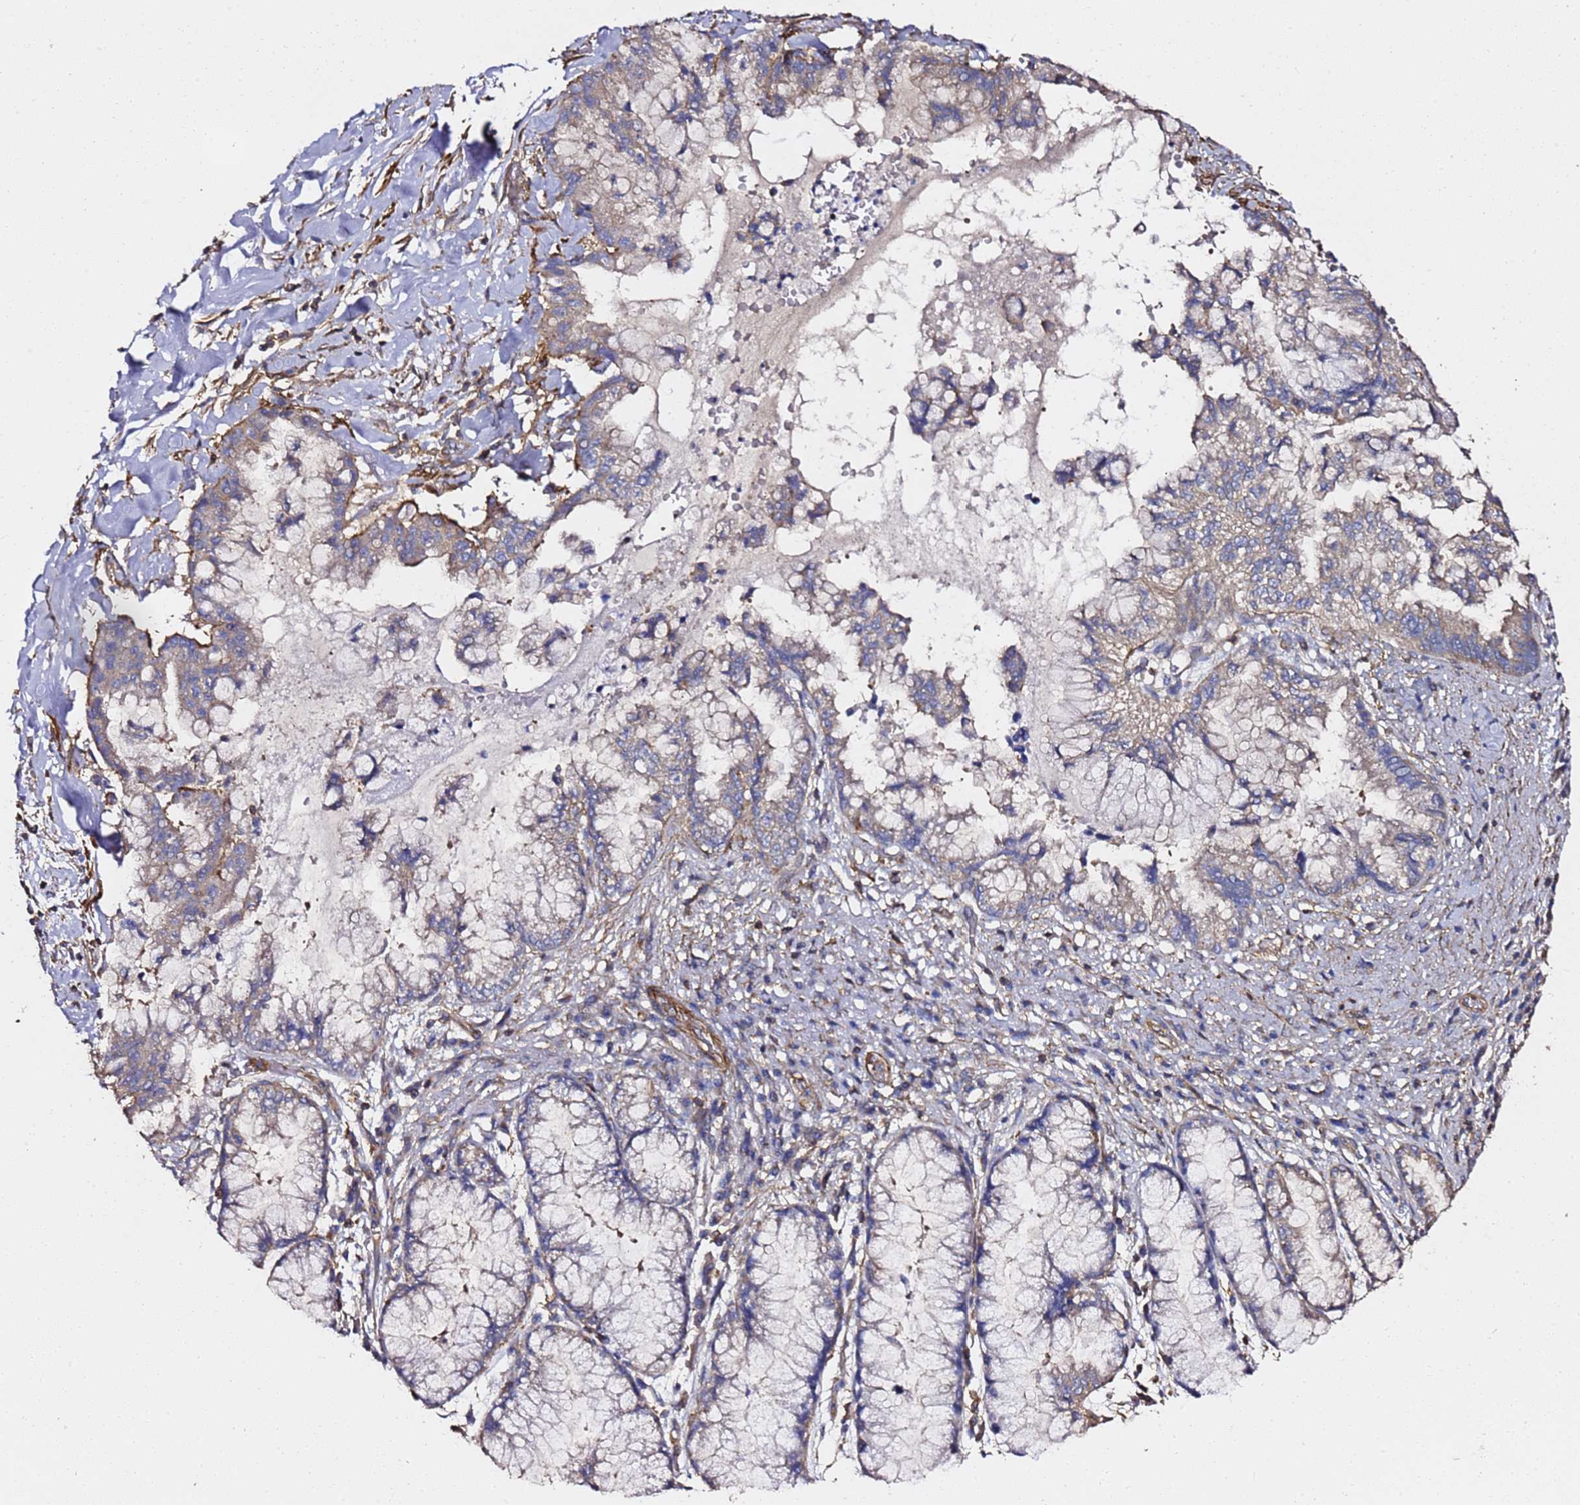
{"staining": {"intensity": "weak", "quantity": "<25%", "location": "cytoplasmic/membranous"}, "tissue": "pancreatic cancer", "cell_type": "Tumor cells", "image_type": "cancer", "snomed": [{"axis": "morphology", "description": "Adenocarcinoma, NOS"}, {"axis": "topography", "description": "Pancreas"}], "caption": "A high-resolution photomicrograph shows immunohistochemistry (IHC) staining of pancreatic adenocarcinoma, which demonstrates no significant expression in tumor cells.", "gene": "ZFP36L2", "patient": {"sex": "male", "age": 73}}